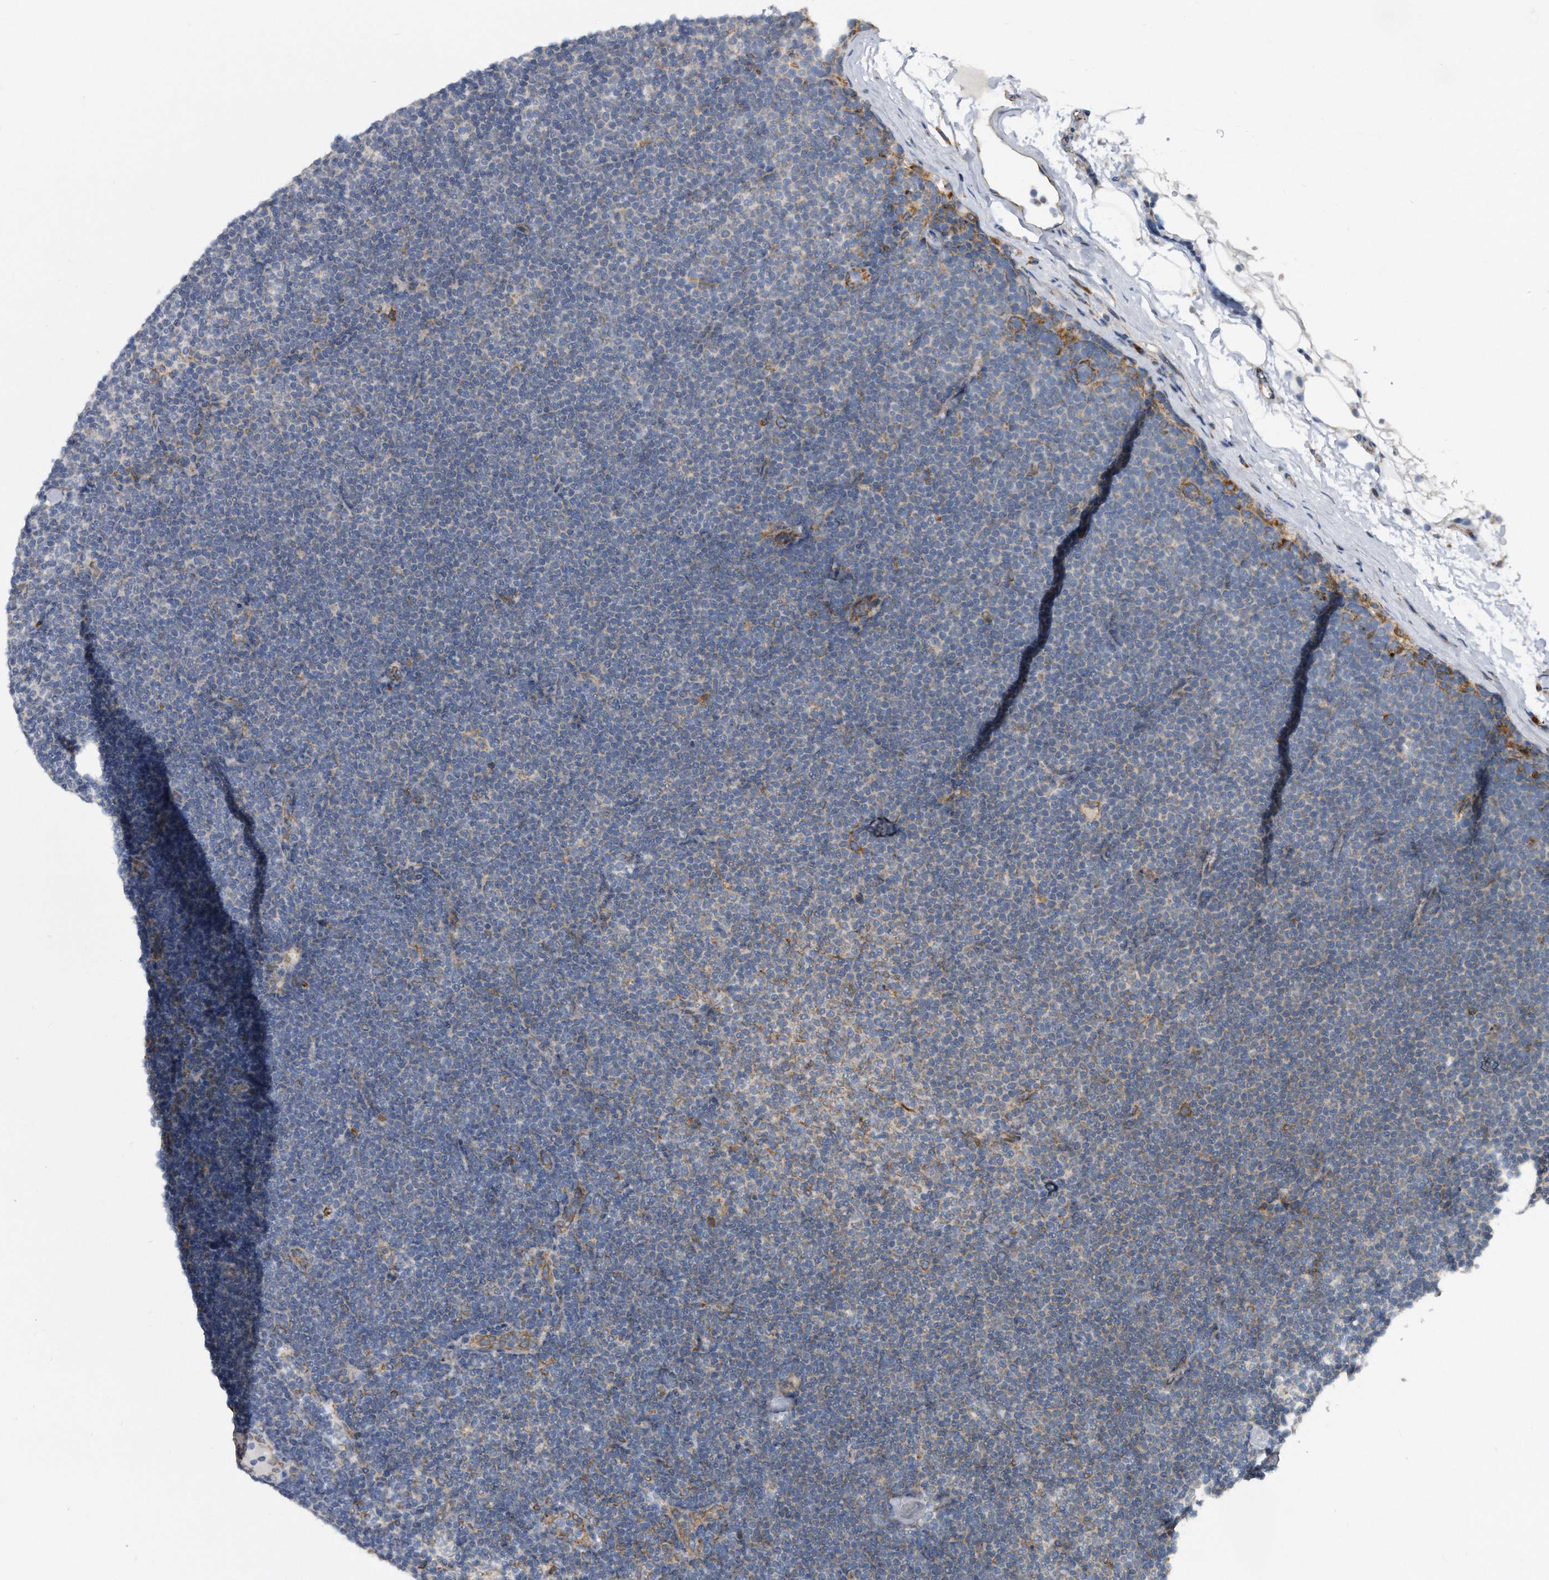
{"staining": {"intensity": "negative", "quantity": "none", "location": "none"}, "tissue": "lymphoma", "cell_type": "Tumor cells", "image_type": "cancer", "snomed": [{"axis": "morphology", "description": "Malignant lymphoma, non-Hodgkin's type, Low grade"}, {"axis": "topography", "description": "Lymph node"}], "caption": "IHC image of neoplastic tissue: human malignant lymphoma, non-Hodgkin's type (low-grade) stained with DAB (3,3'-diaminobenzidine) demonstrates no significant protein staining in tumor cells.", "gene": "CCDC47", "patient": {"sex": "female", "age": 53}}